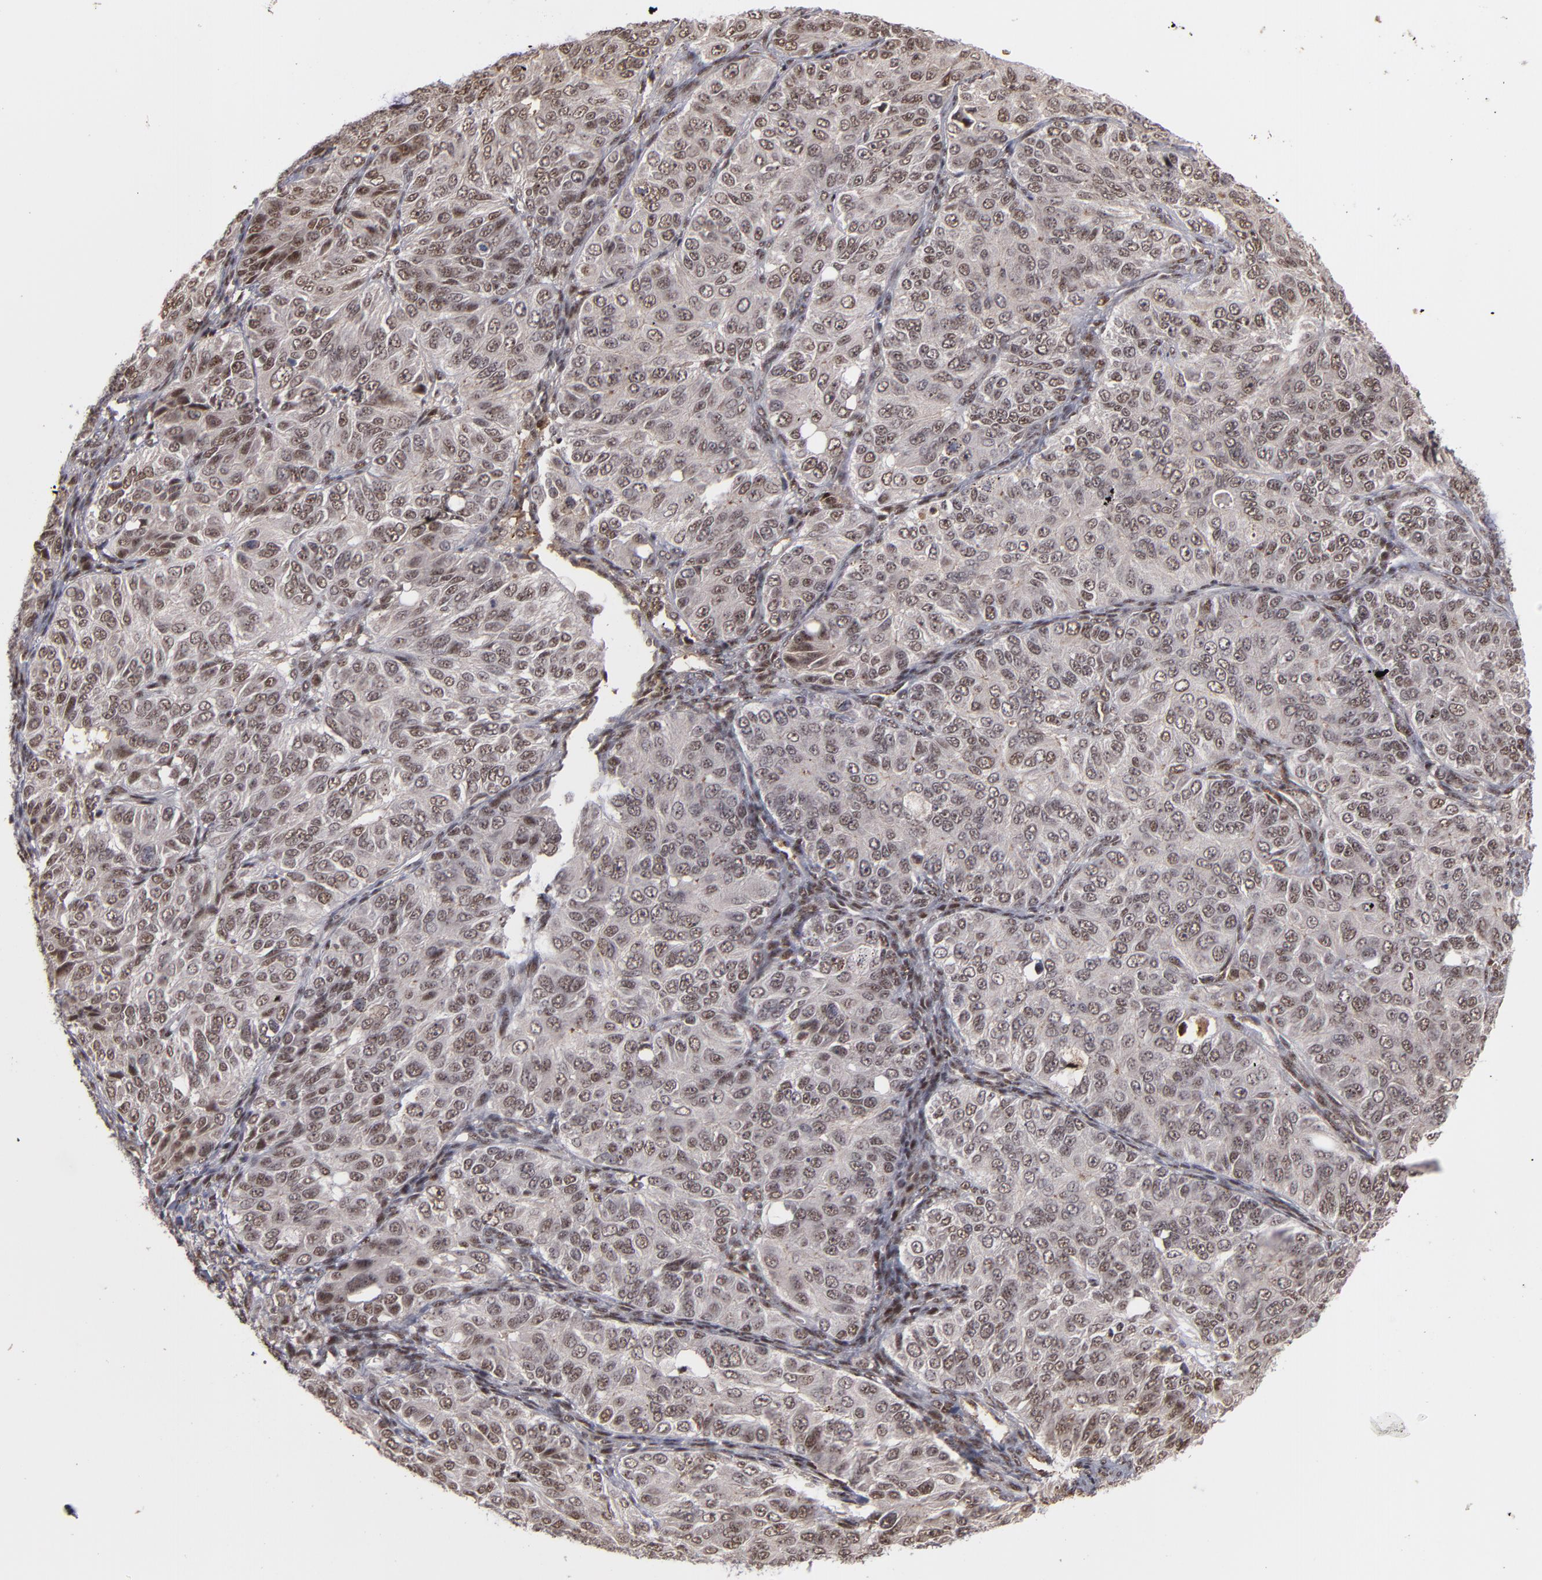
{"staining": {"intensity": "weak", "quantity": "25%-75%", "location": "nuclear"}, "tissue": "ovarian cancer", "cell_type": "Tumor cells", "image_type": "cancer", "snomed": [{"axis": "morphology", "description": "Carcinoma, endometroid"}, {"axis": "topography", "description": "Ovary"}], "caption": "Ovarian cancer (endometroid carcinoma) stained for a protein (brown) reveals weak nuclear positive positivity in about 25%-75% of tumor cells.", "gene": "ZNF234", "patient": {"sex": "female", "age": 51}}